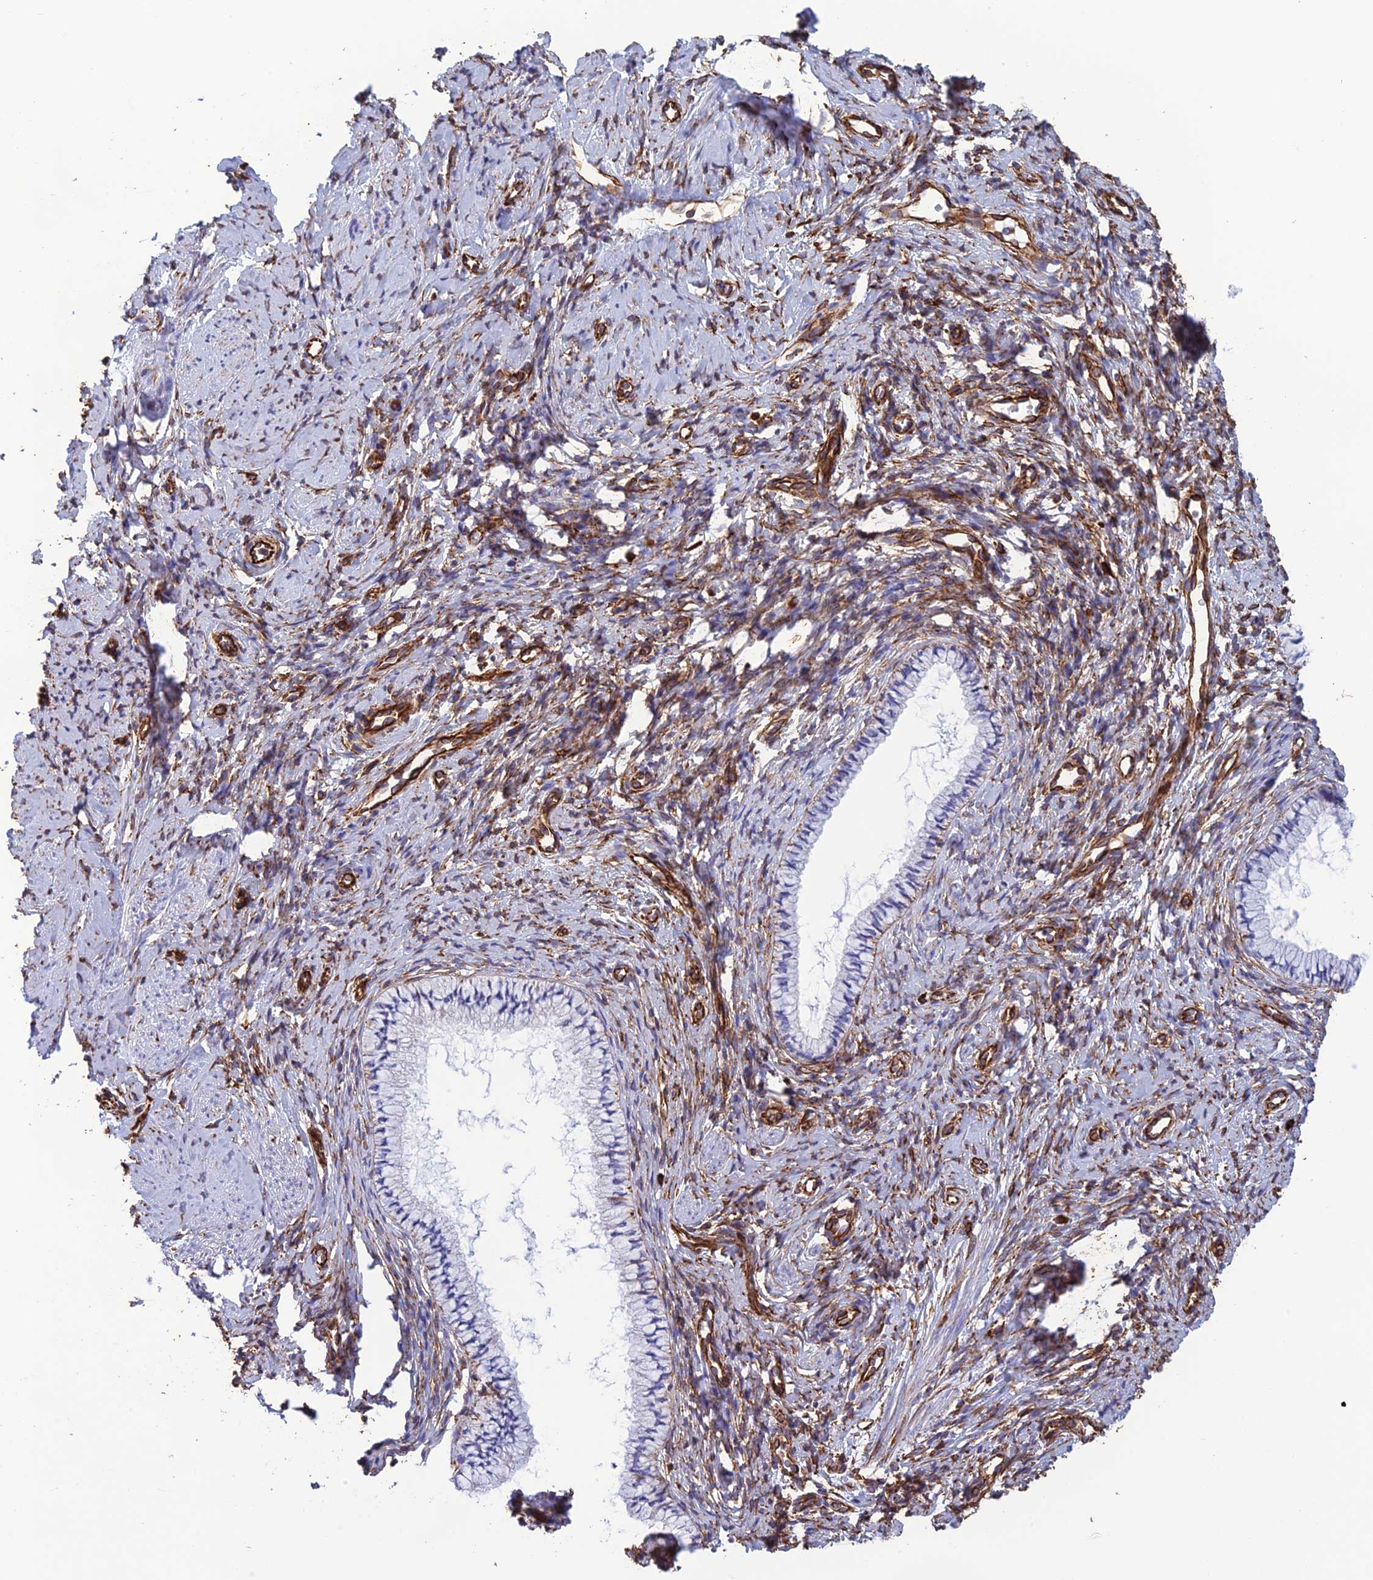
{"staining": {"intensity": "negative", "quantity": "none", "location": "none"}, "tissue": "cervix", "cell_type": "Glandular cells", "image_type": "normal", "snomed": [{"axis": "morphology", "description": "Normal tissue, NOS"}, {"axis": "topography", "description": "Cervix"}], "caption": "Protein analysis of unremarkable cervix exhibits no significant expression in glandular cells. (Brightfield microscopy of DAB immunohistochemistry at high magnification).", "gene": "FBXL20", "patient": {"sex": "female", "age": 57}}